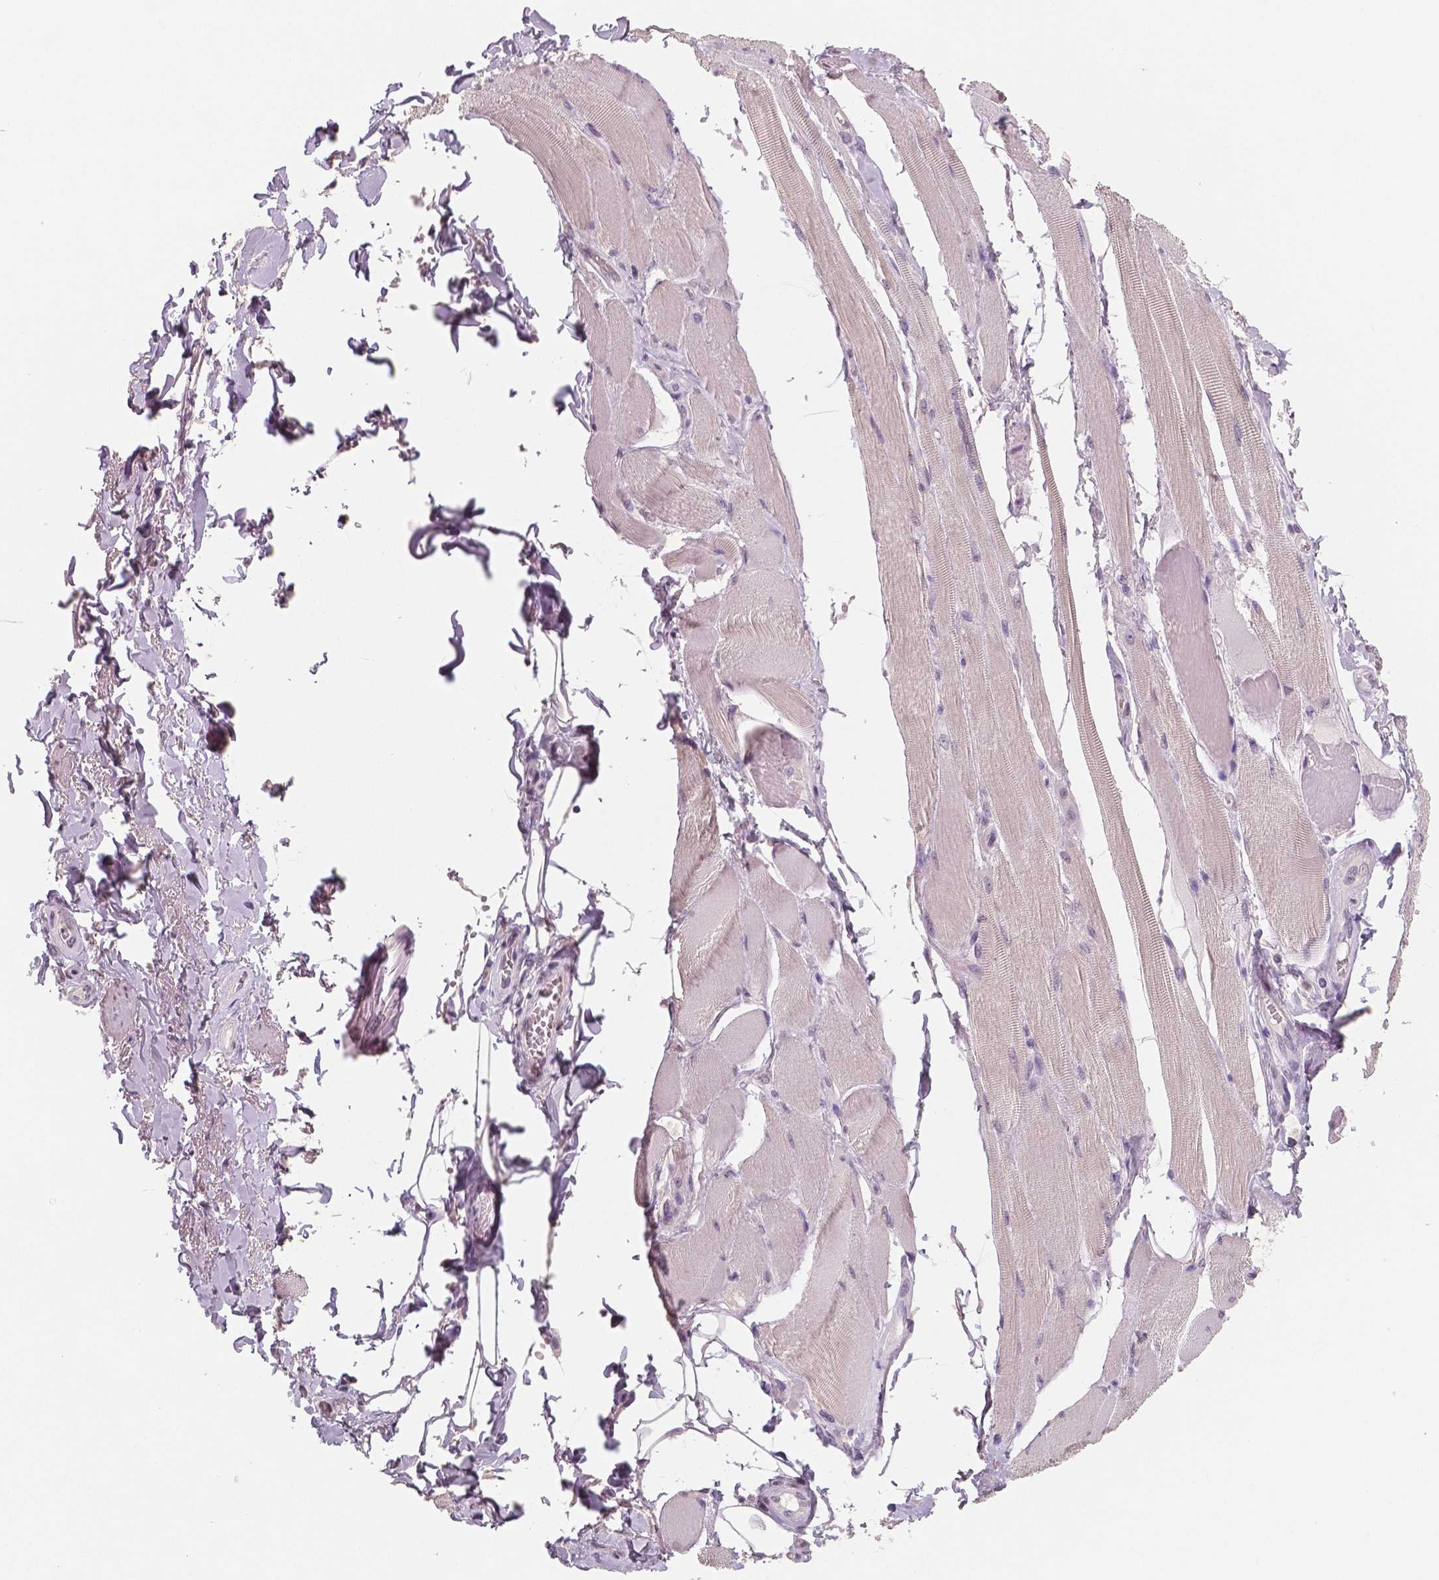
{"staining": {"intensity": "negative", "quantity": "none", "location": "none"}, "tissue": "skeletal muscle", "cell_type": "Myocytes", "image_type": "normal", "snomed": [{"axis": "morphology", "description": "Normal tissue, NOS"}, {"axis": "topography", "description": "Skeletal muscle"}, {"axis": "topography", "description": "Anal"}, {"axis": "topography", "description": "Peripheral nerve tissue"}], "caption": "Immunohistochemical staining of benign skeletal muscle shows no significant positivity in myocytes. The staining is performed using DAB brown chromogen with nuclei counter-stained in using hematoxylin.", "gene": "NECAB1", "patient": {"sex": "male", "age": 53}}